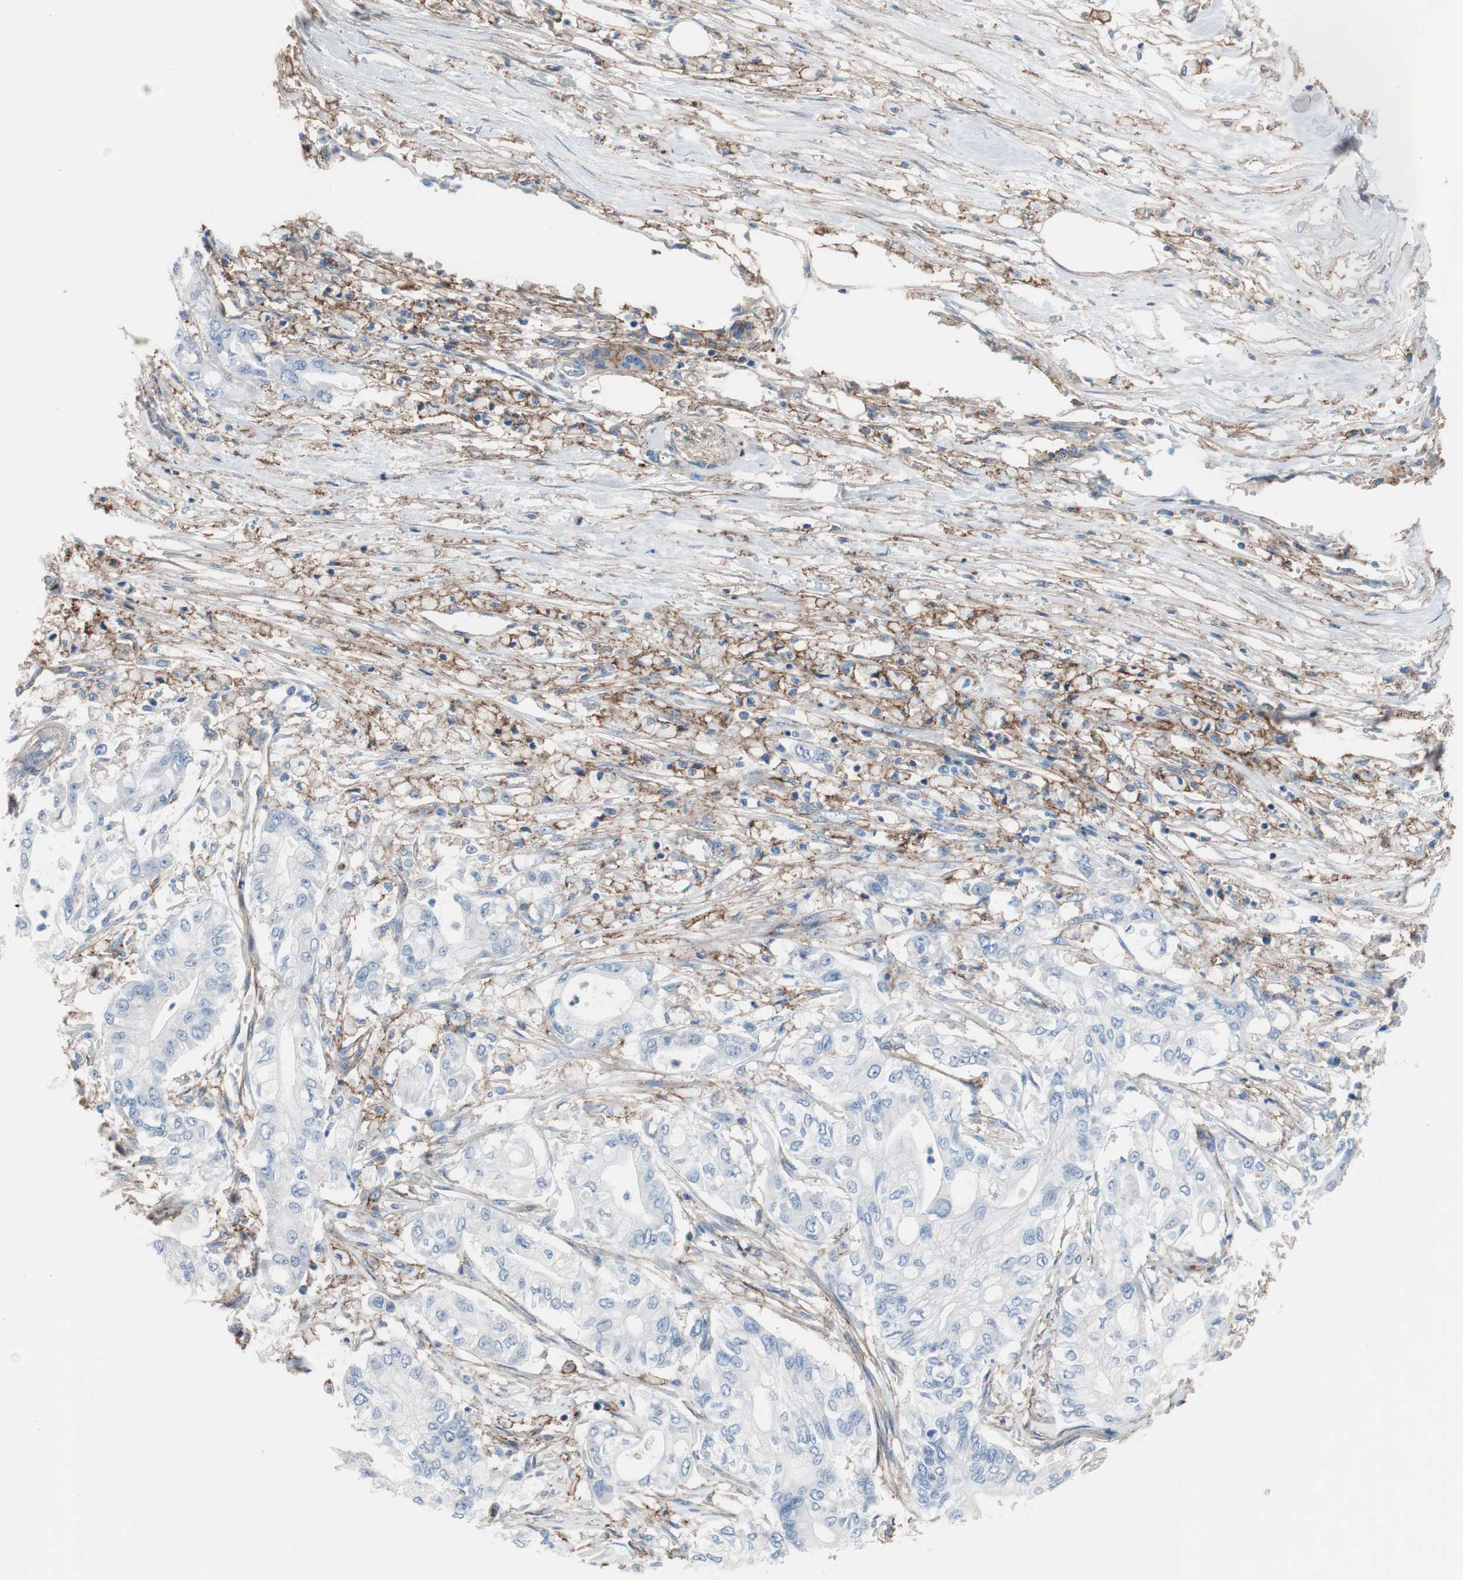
{"staining": {"intensity": "negative", "quantity": "none", "location": "none"}, "tissue": "pancreatic cancer", "cell_type": "Tumor cells", "image_type": "cancer", "snomed": [{"axis": "morphology", "description": "Adenocarcinoma, NOS"}, {"axis": "topography", "description": "Pancreas"}], "caption": "High power microscopy histopathology image of an immunohistochemistry (IHC) photomicrograph of adenocarcinoma (pancreatic), revealing no significant staining in tumor cells. Nuclei are stained in blue.", "gene": "CD81", "patient": {"sex": "male", "age": 70}}